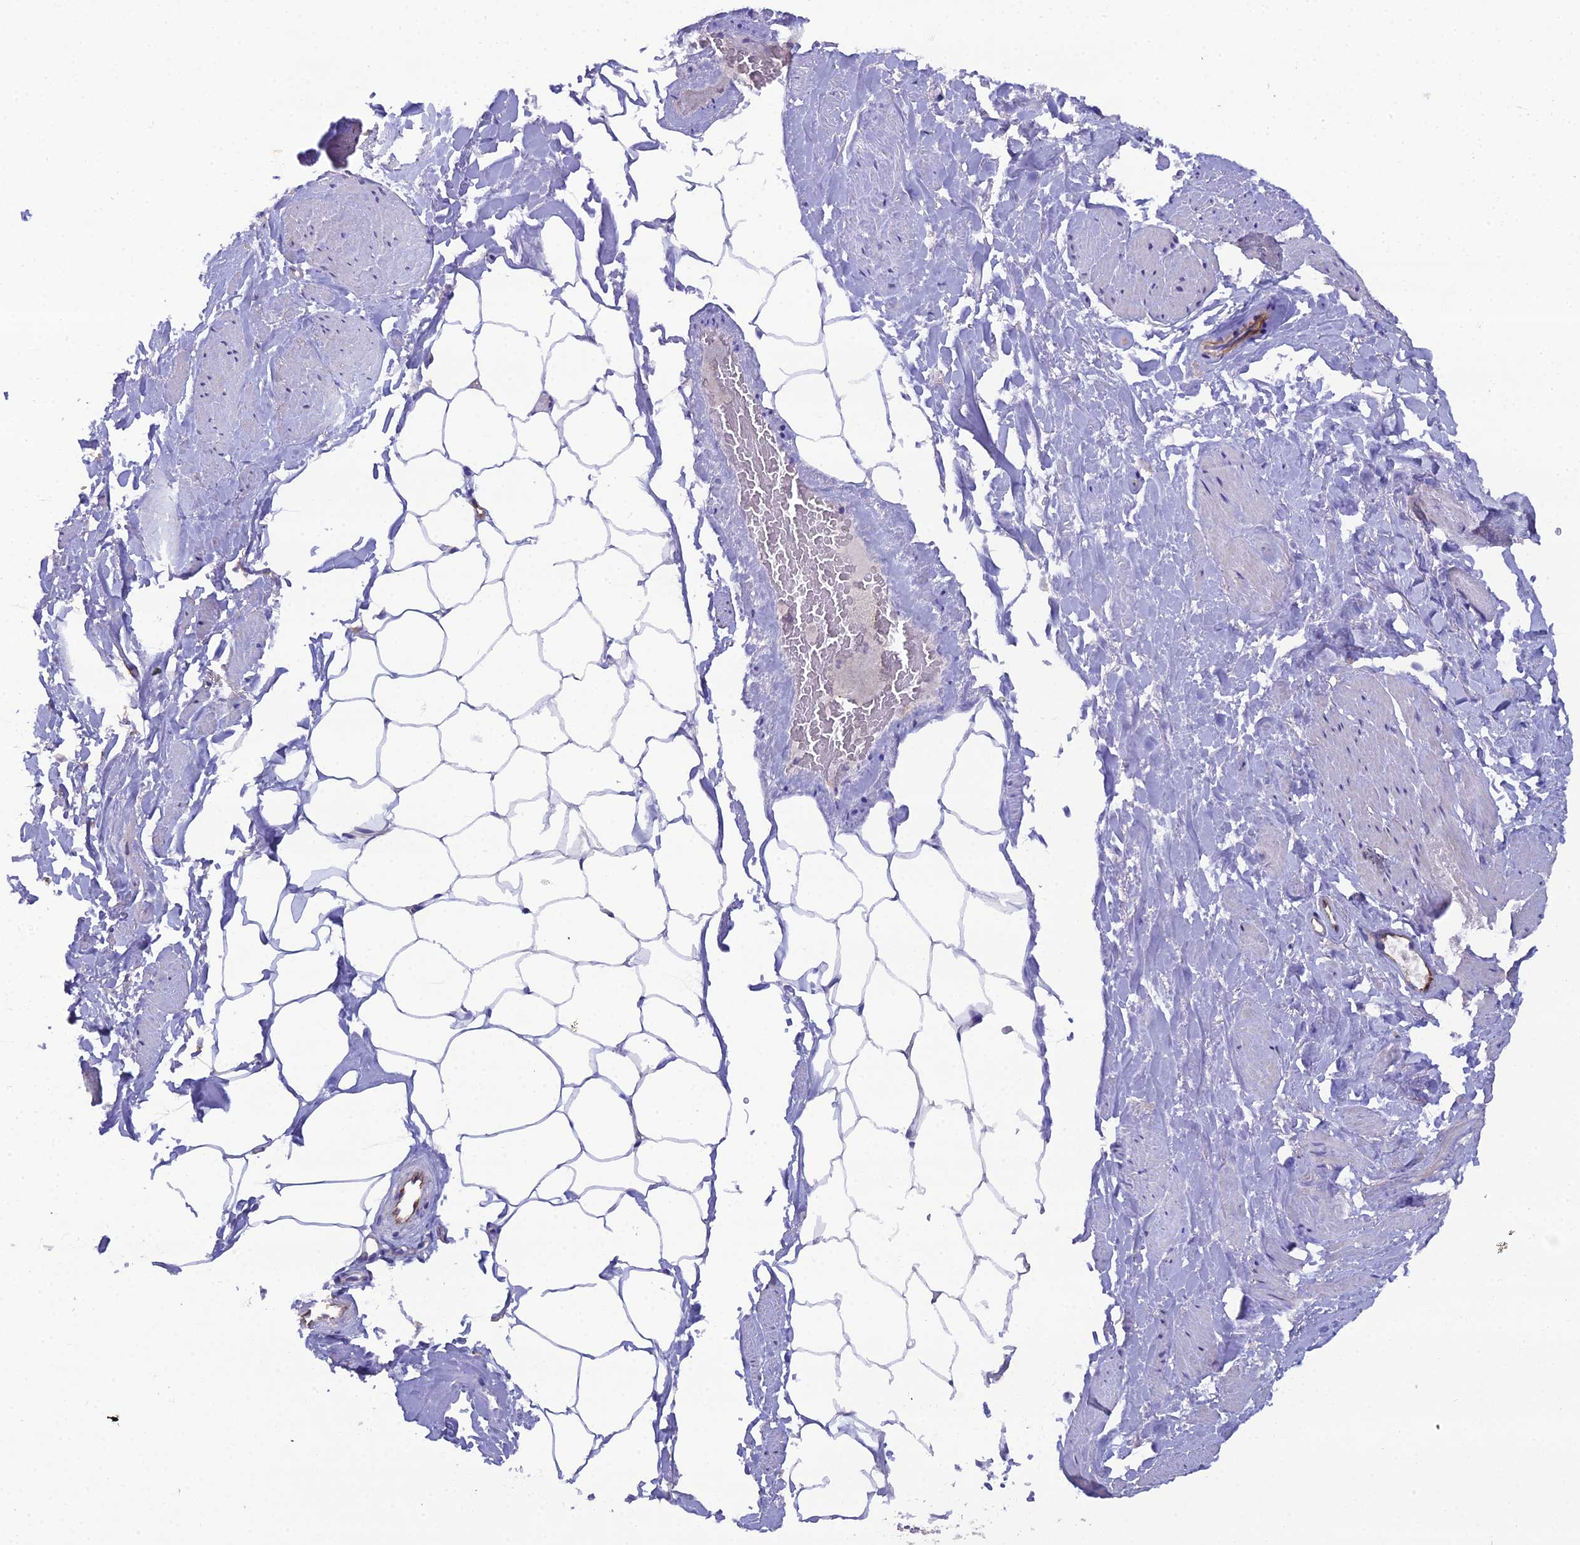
{"staining": {"intensity": "negative", "quantity": "none", "location": "none"}, "tissue": "adipose tissue", "cell_type": "Adipocytes", "image_type": "normal", "snomed": [{"axis": "morphology", "description": "Normal tissue, NOS"}, {"axis": "morphology", "description": "Adenocarcinoma, Low grade"}, {"axis": "topography", "description": "Prostate"}, {"axis": "topography", "description": "Peripheral nerve tissue"}], "caption": "Adipose tissue was stained to show a protein in brown. There is no significant expression in adipocytes. (Stains: DAB immunohistochemistry (IHC) with hematoxylin counter stain, Microscopy: brightfield microscopy at high magnification).", "gene": "CFAP47", "patient": {"sex": "male", "age": 63}}